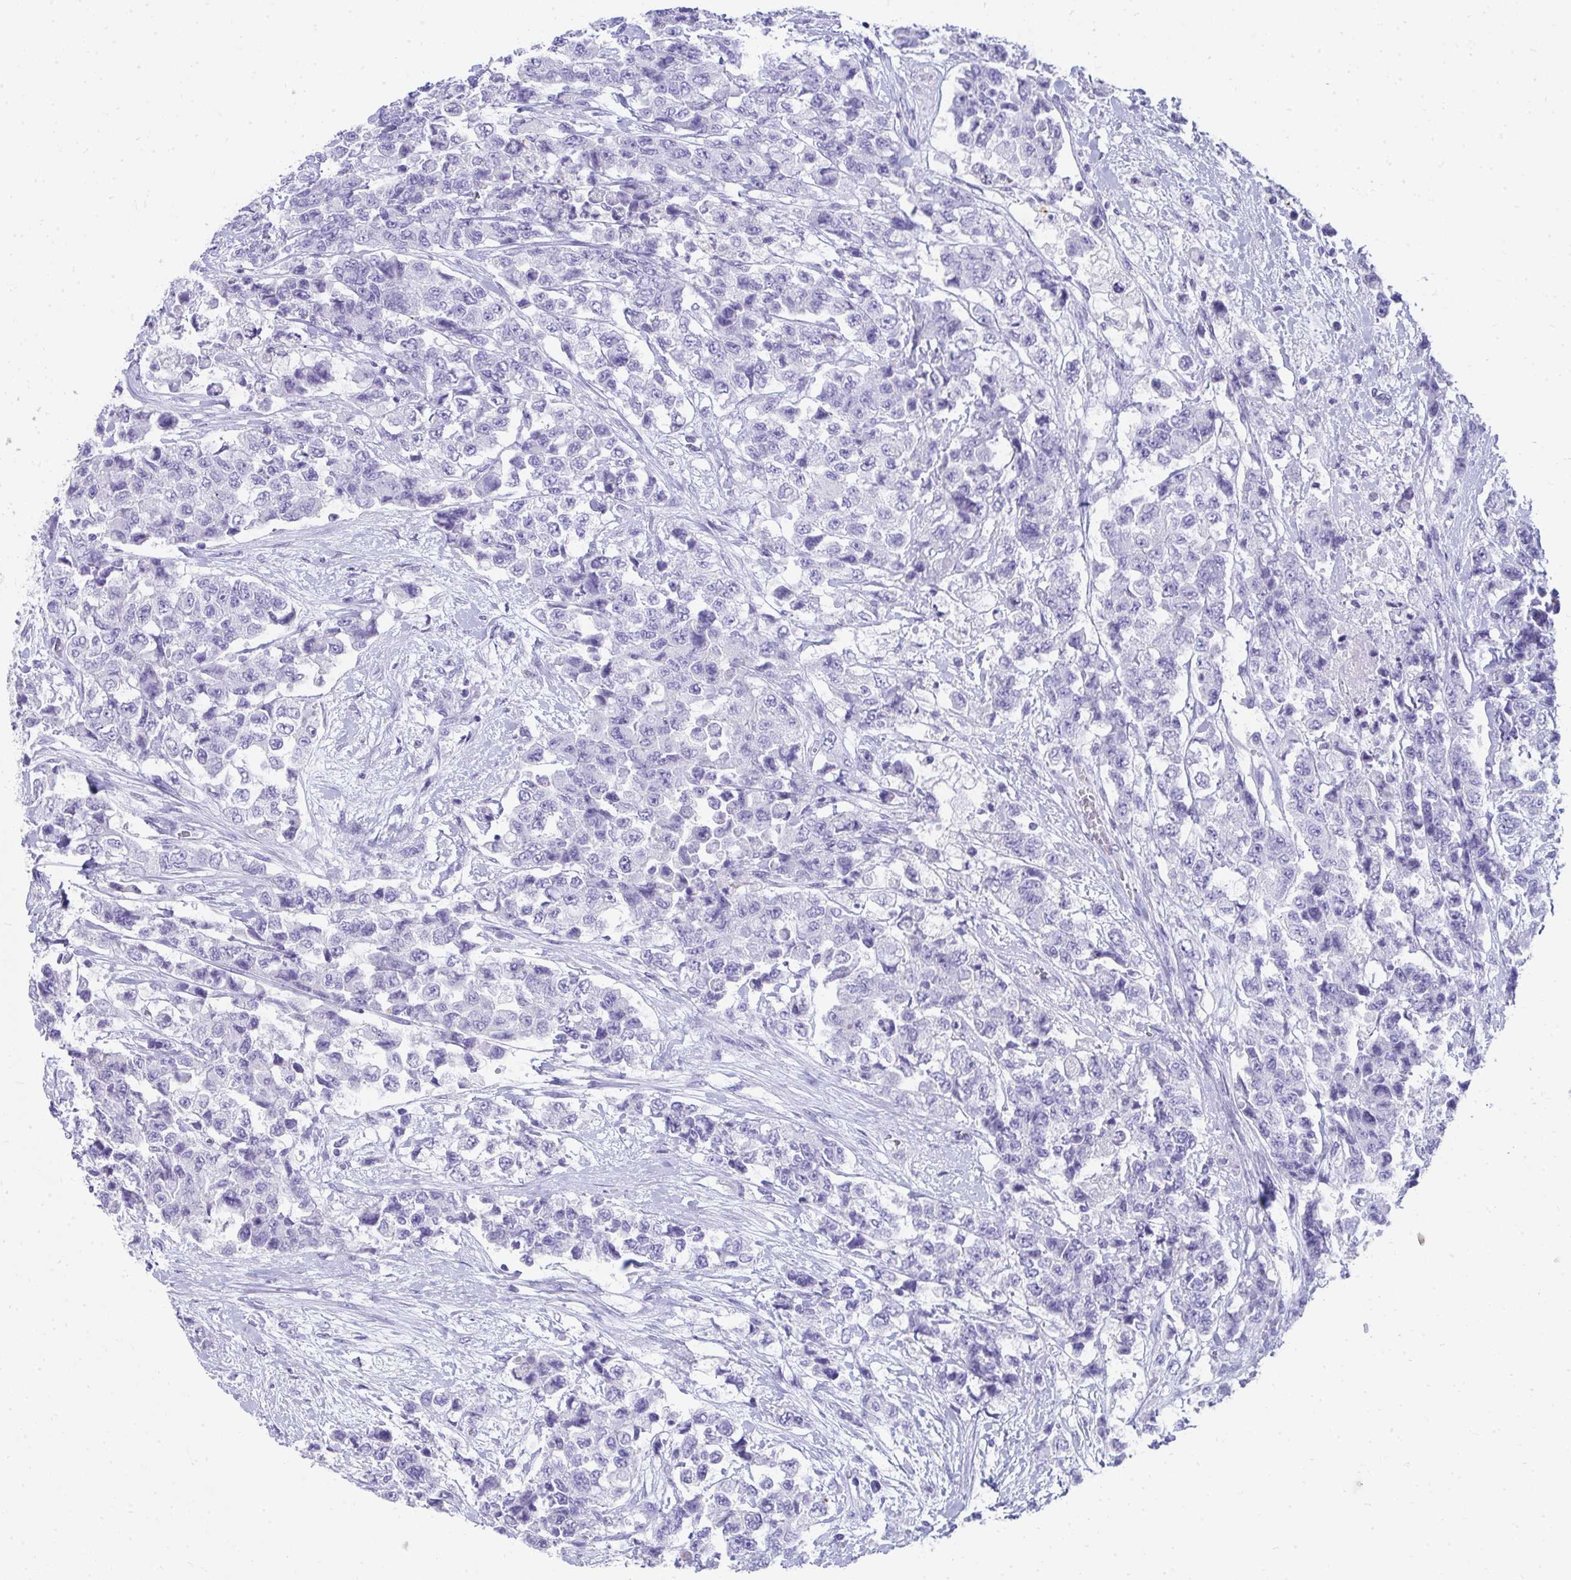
{"staining": {"intensity": "negative", "quantity": "none", "location": "none"}, "tissue": "urothelial cancer", "cell_type": "Tumor cells", "image_type": "cancer", "snomed": [{"axis": "morphology", "description": "Urothelial carcinoma, High grade"}, {"axis": "topography", "description": "Urinary bladder"}], "caption": "Micrograph shows no protein positivity in tumor cells of urothelial carcinoma (high-grade) tissue.", "gene": "SEC14L3", "patient": {"sex": "female", "age": 78}}